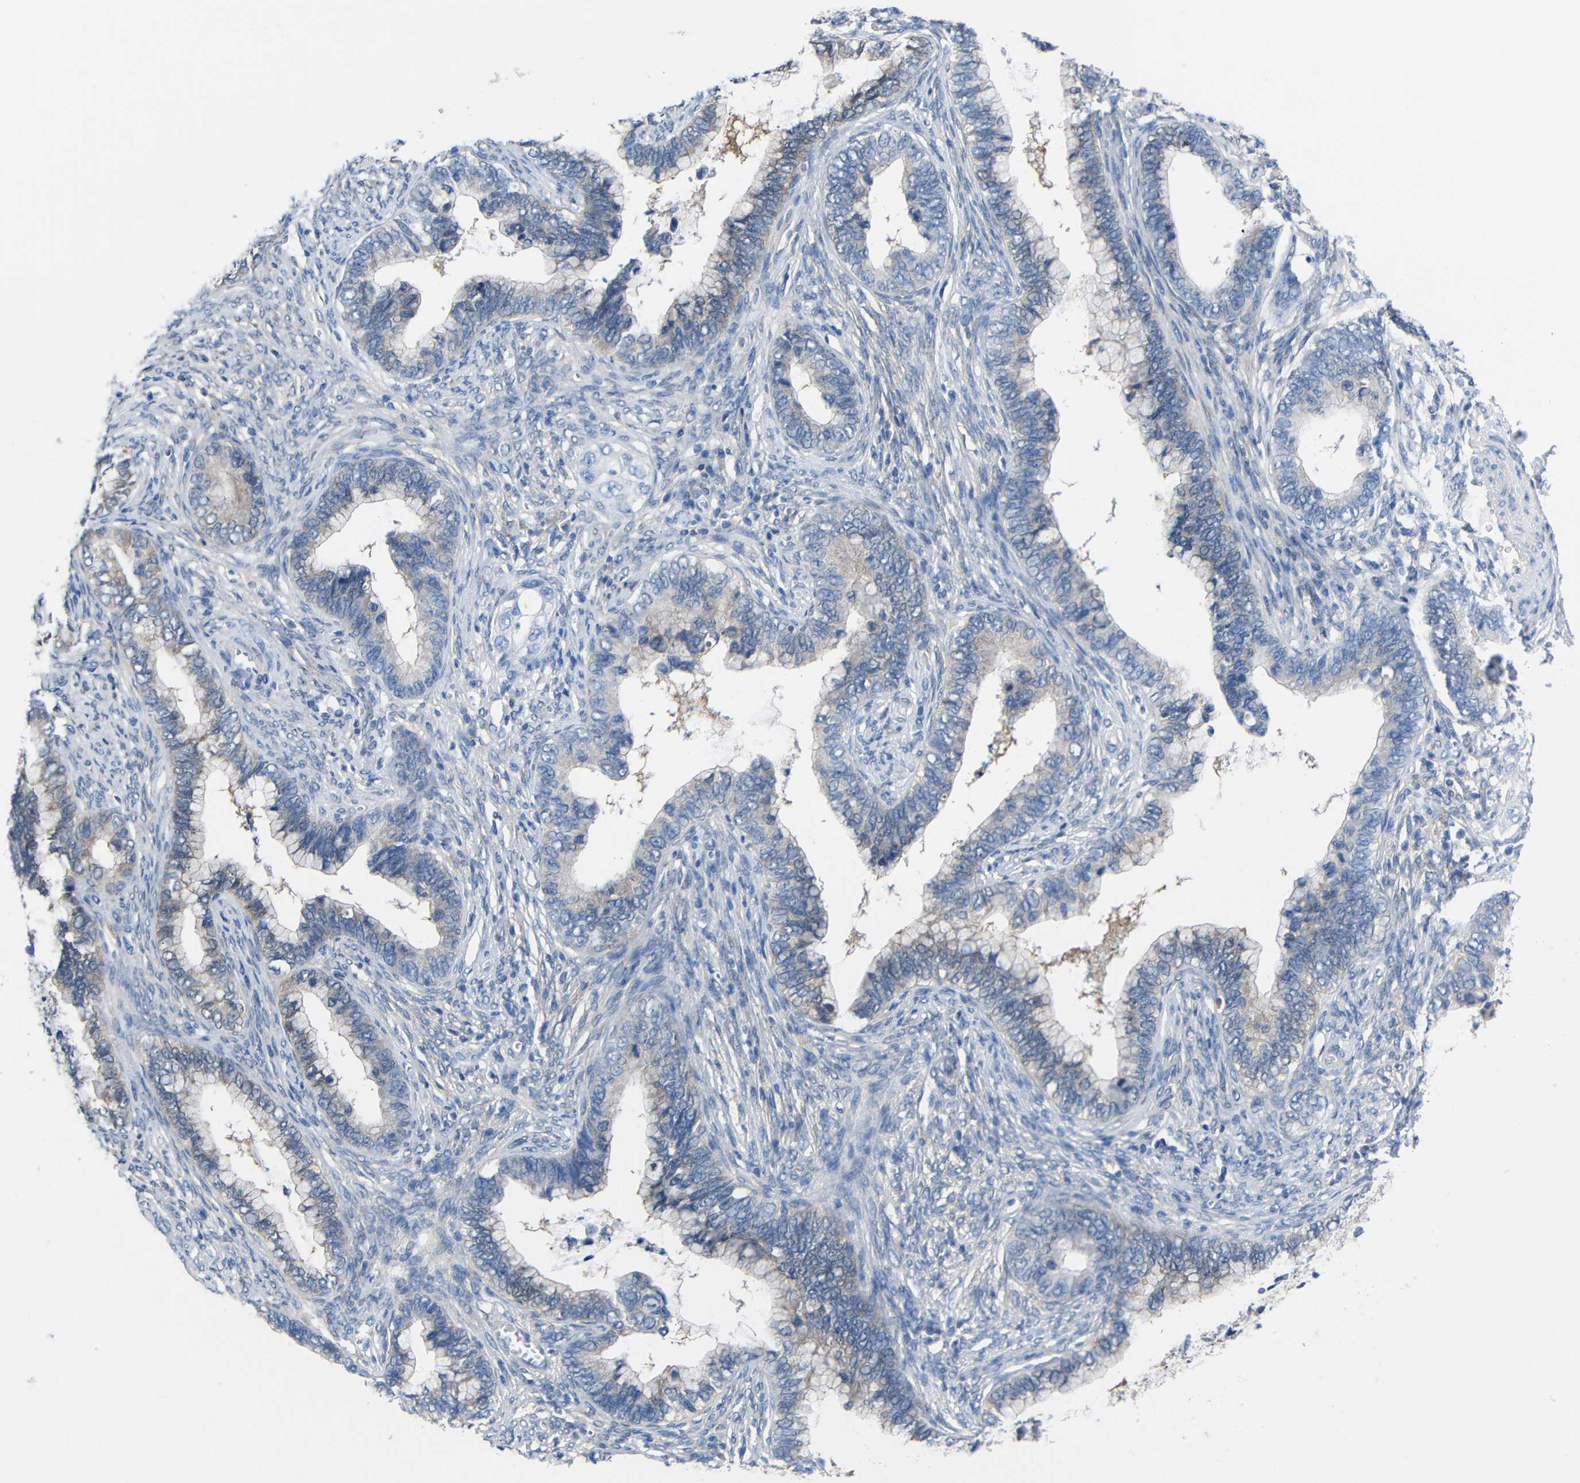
{"staining": {"intensity": "weak", "quantity": "25%-75%", "location": "cytoplasmic/membranous"}, "tissue": "cervical cancer", "cell_type": "Tumor cells", "image_type": "cancer", "snomed": [{"axis": "morphology", "description": "Adenocarcinoma, NOS"}, {"axis": "topography", "description": "Cervix"}], "caption": "Immunohistochemistry (IHC) staining of cervical cancer (adenocarcinoma), which shows low levels of weak cytoplasmic/membranous expression in about 25%-75% of tumor cells indicating weak cytoplasmic/membranous protein positivity. The staining was performed using DAB (brown) for protein detection and nuclei were counterstained in hematoxylin (blue).", "gene": "PEBP1", "patient": {"sex": "female", "age": 44}}